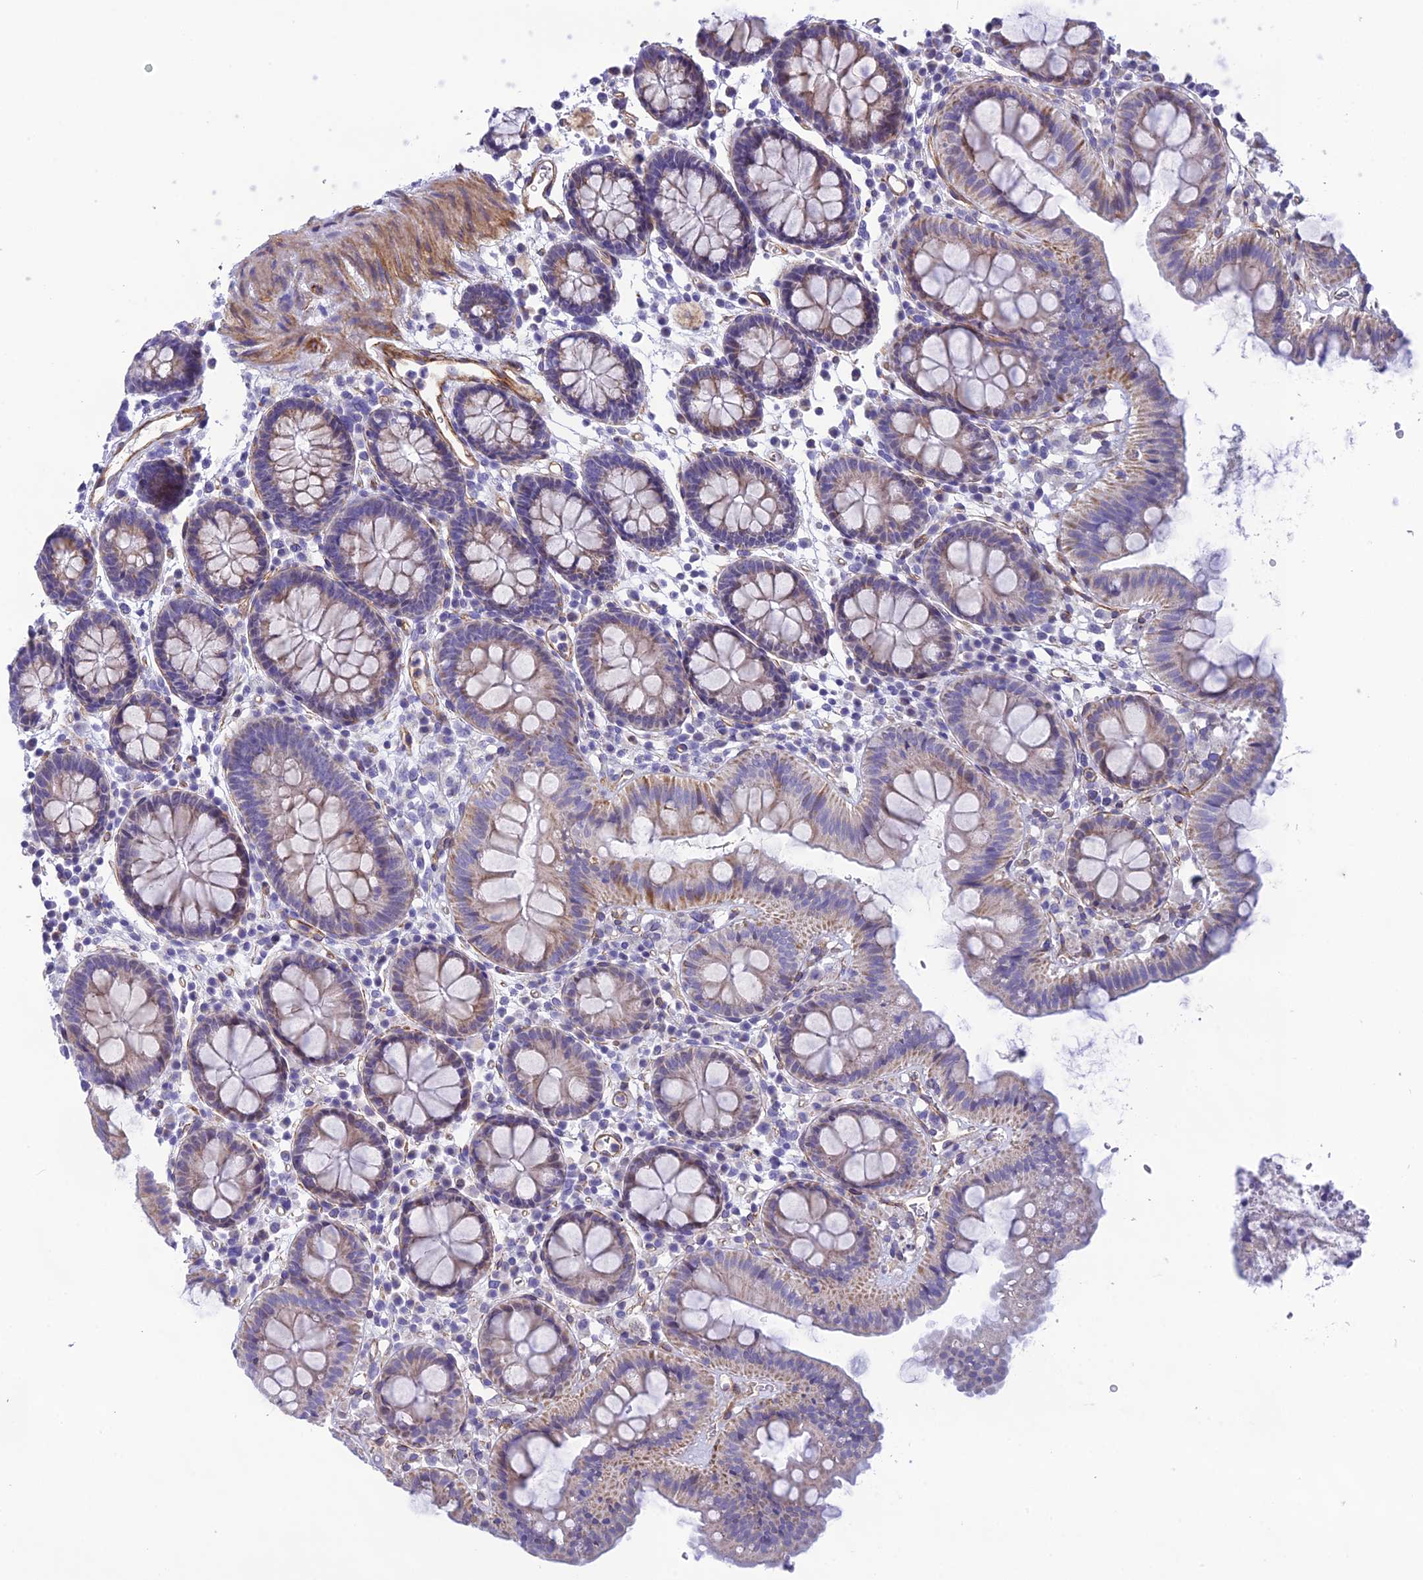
{"staining": {"intensity": "moderate", "quantity": ">75%", "location": "cytoplasmic/membranous"}, "tissue": "colon", "cell_type": "Endothelial cells", "image_type": "normal", "snomed": [{"axis": "morphology", "description": "Normal tissue, NOS"}, {"axis": "topography", "description": "Colon"}], "caption": "Human colon stained for a protein (brown) reveals moderate cytoplasmic/membranous positive staining in approximately >75% of endothelial cells.", "gene": "POMGNT1", "patient": {"sex": "male", "age": 75}}